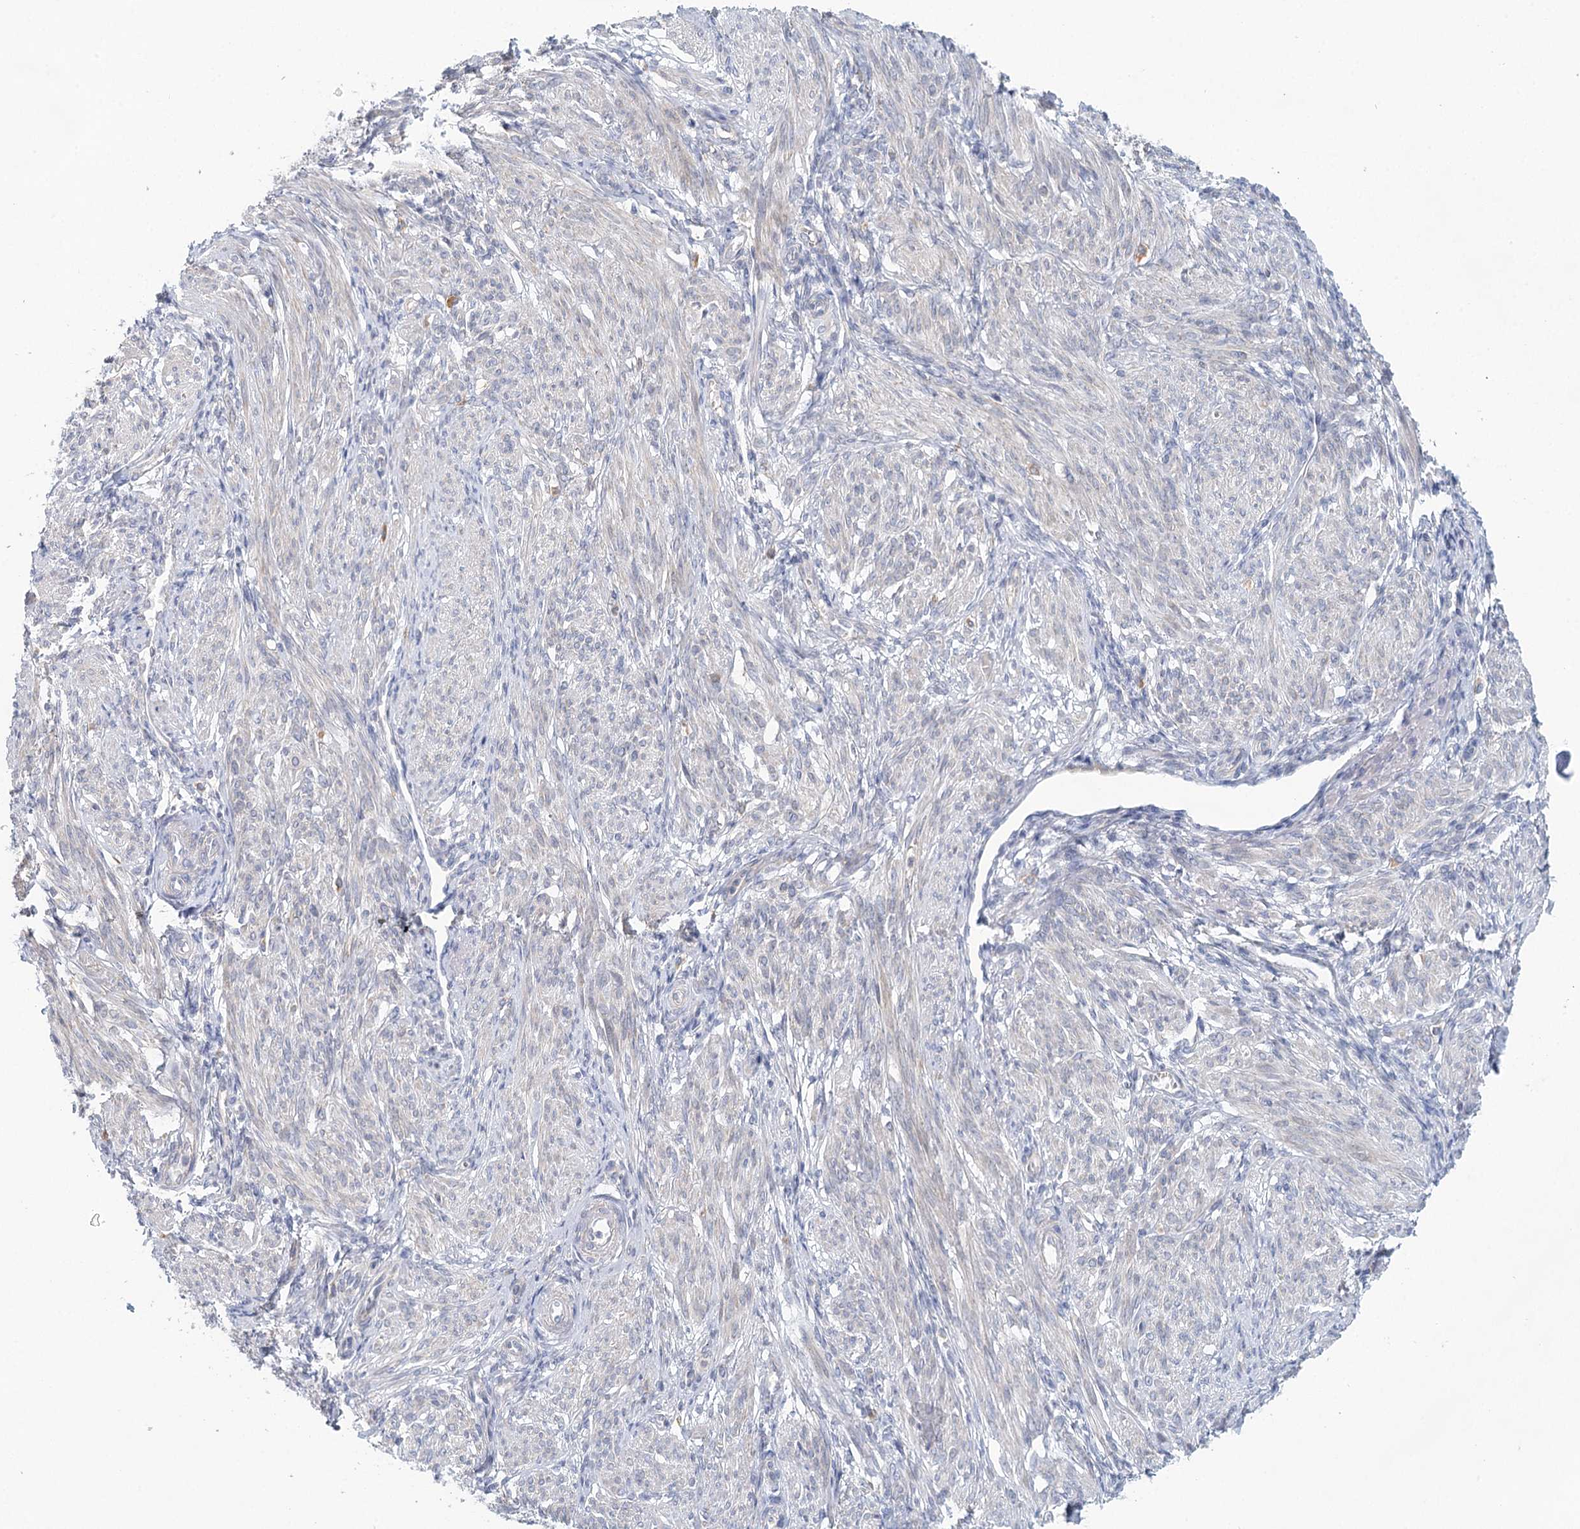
{"staining": {"intensity": "weak", "quantity": "25%-75%", "location": "cytoplasmic/membranous"}, "tissue": "smooth muscle", "cell_type": "Smooth muscle cells", "image_type": "normal", "snomed": [{"axis": "morphology", "description": "Normal tissue, NOS"}, {"axis": "topography", "description": "Smooth muscle"}], "caption": "A high-resolution image shows immunohistochemistry staining of benign smooth muscle, which demonstrates weak cytoplasmic/membranous positivity in approximately 25%-75% of smooth muscle cells. The protein of interest is stained brown, and the nuclei are stained in blue (DAB IHC with brightfield microscopy, high magnification).", "gene": "BLTP1", "patient": {"sex": "female", "age": 39}}